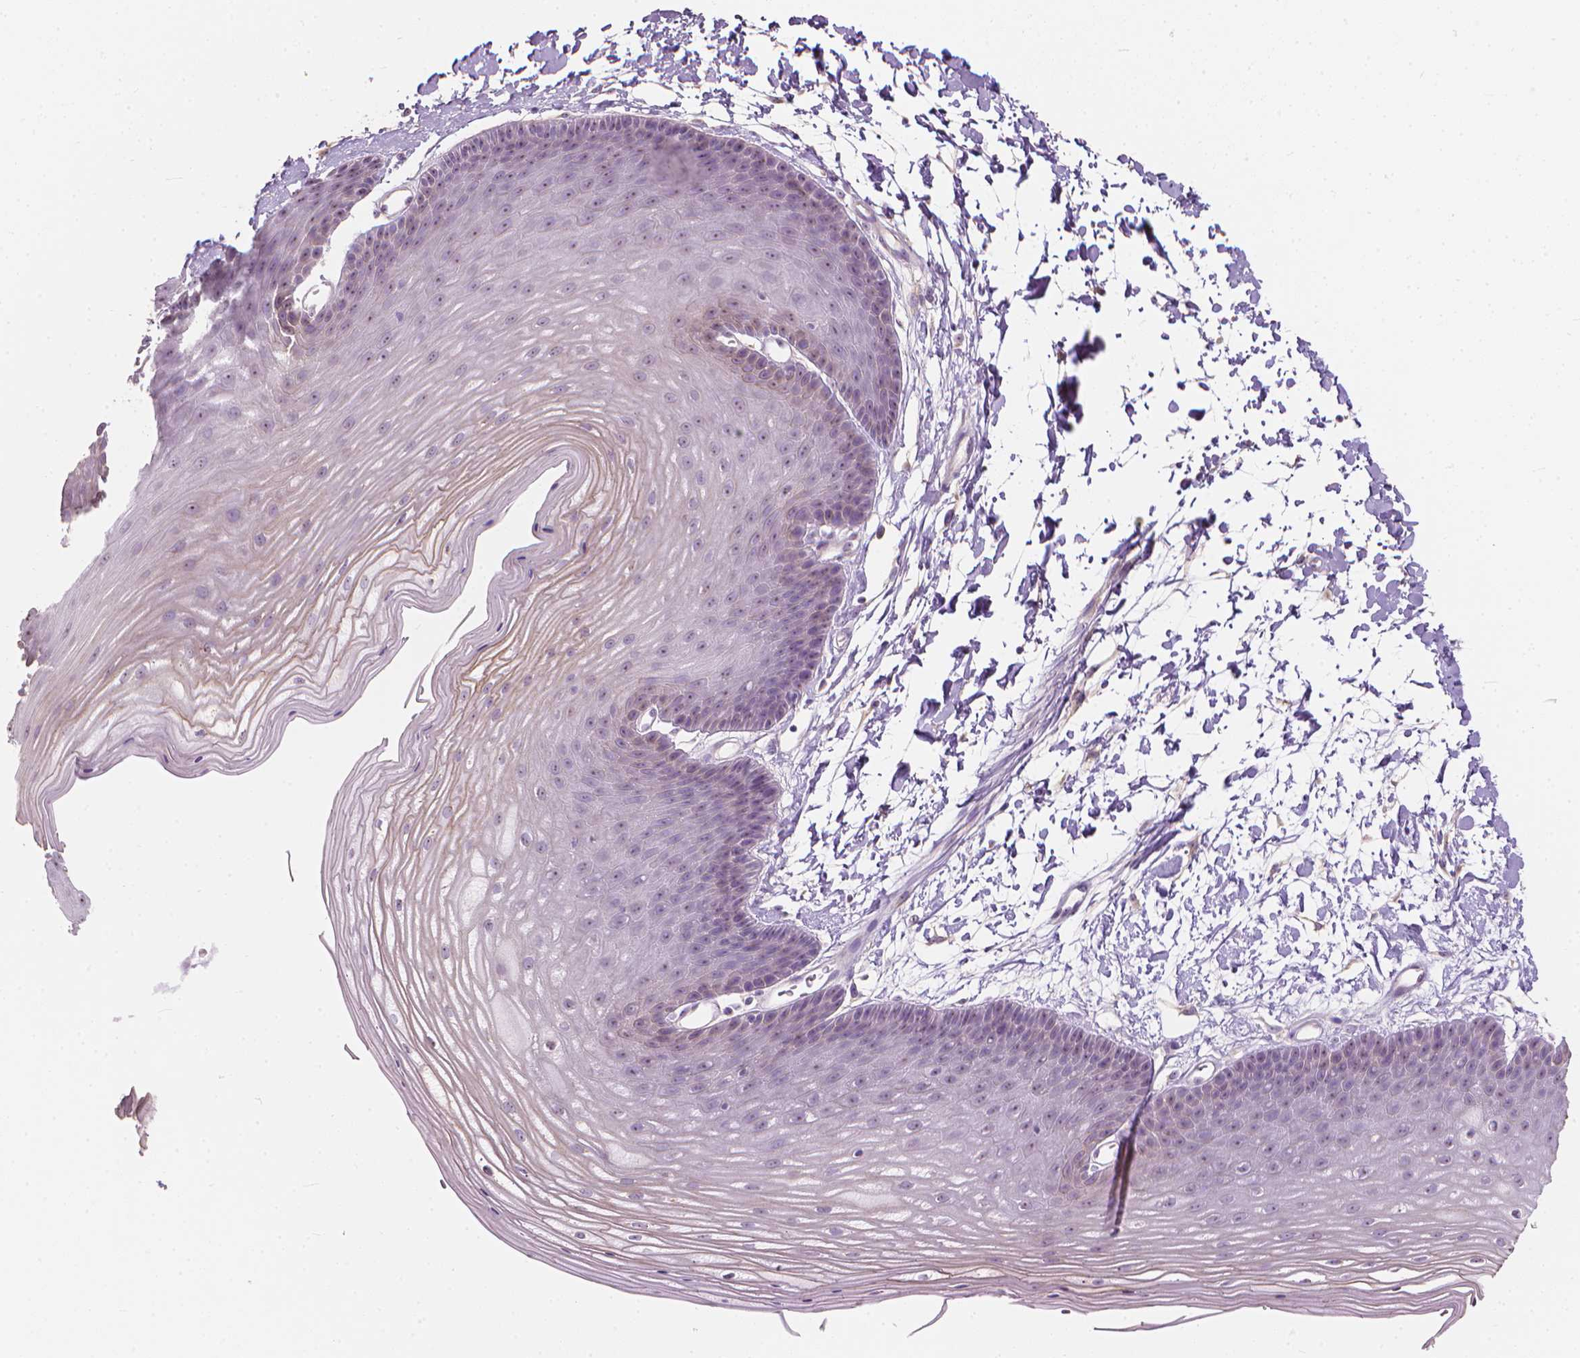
{"staining": {"intensity": "negative", "quantity": "none", "location": "none"}, "tissue": "skin", "cell_type": "Epidermal cells", "image_type": "normal", "snomed": [{"axis": "morphology", "description": "Normal tissue, NOS"}, {"axis": "topography", "description": "Anal"}], "caption": "High power microscopy photomicrograph of an IHC histopathology image of unremarkable skin, revealing no significant expression in epidermal cells.", "gene": "GPRC5A", "patient": {"sex": "male", "age": 53}}